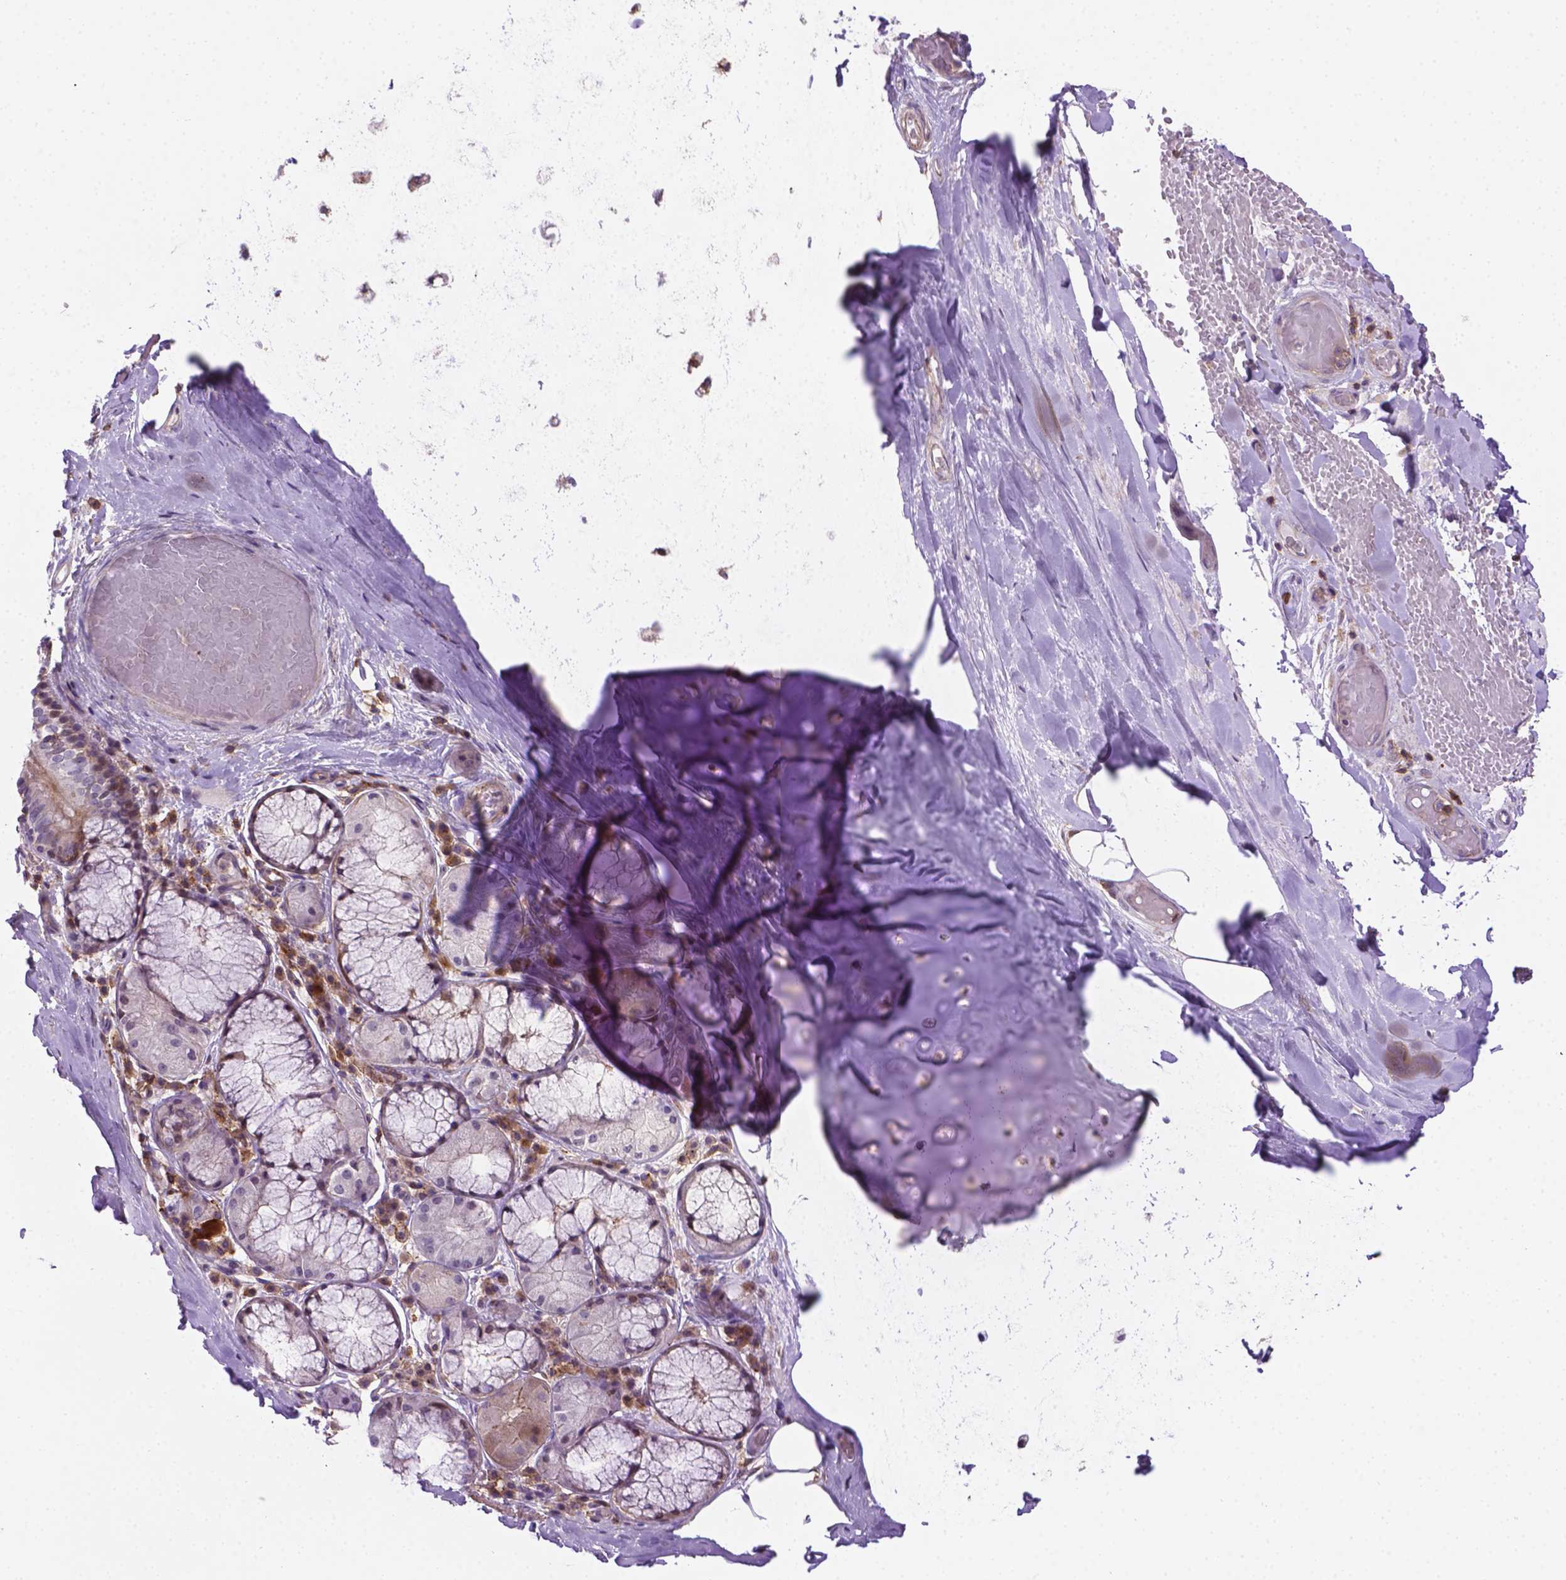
{"staining": {"intensity": "negative", "quantity": "none", "location": "none"}, "tissue": "soft tissue", "cell_type": "Chondrocytes", "image_type": "normal", "snomed": [{"axis": "morphology", "description": "Normal tissue, NOS"}, {"axis": "topography", "description": "Cartilage tissue"}, {"axis": "topography", "description": "Bronchus"}], "caption": "The micrograph displays no staining of chondrocytes in unremarkable soft tissue.", "gene": "ACAD10", "patient": {"sex": "male", "age": 64}}